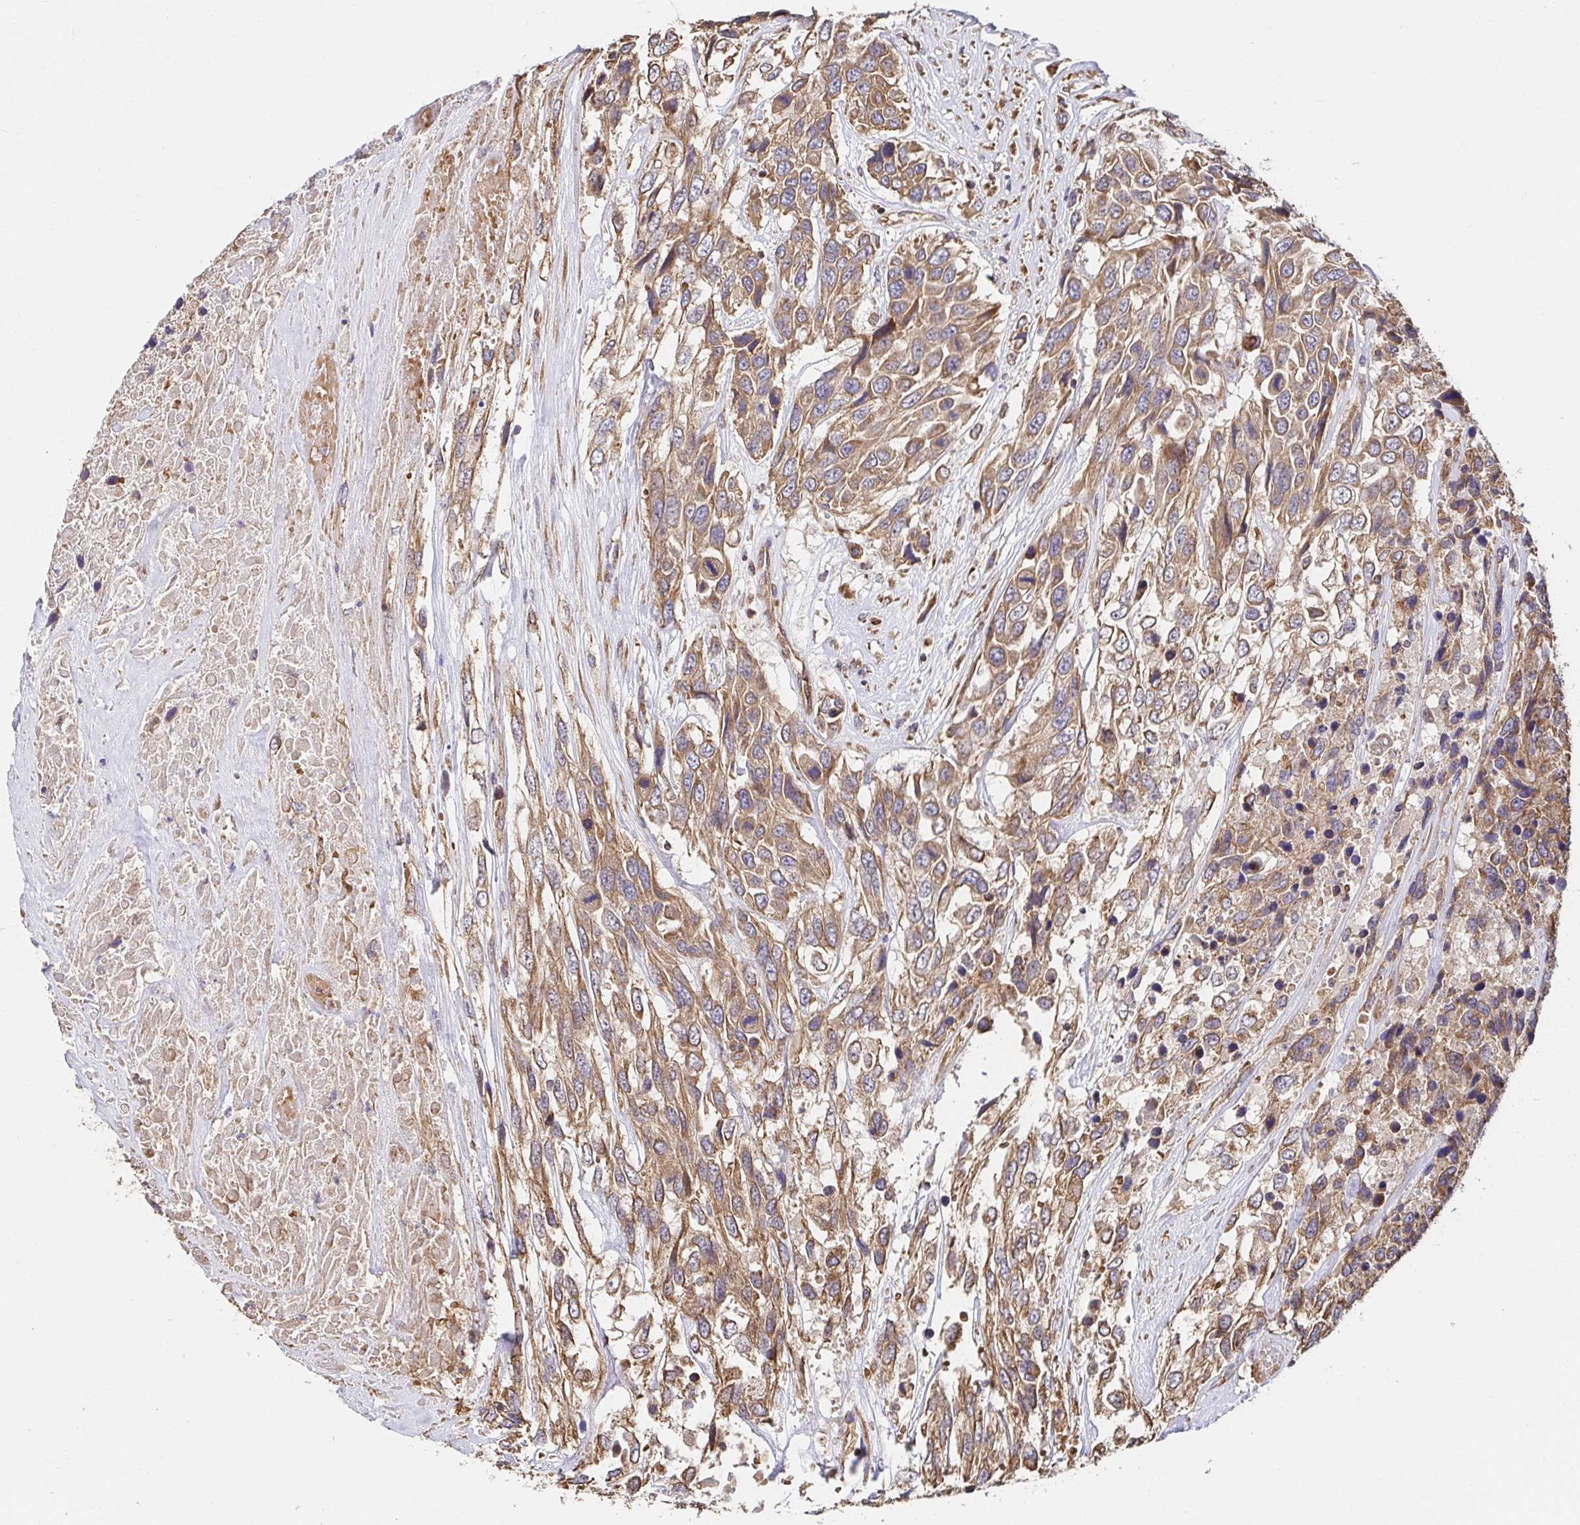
{"staining": {"intensity": "moderate", "quantity": ">75%", "location": "cytoplasmic/membranous"}, "tissue": "urothelial cancer", "cell_type": "Tumor cells", "image_type": "cancer", "snomed": [{"axis": "morphology", "description": "Urothelial carcinoma, High grade"}, {"axis": "topography", "description": "Urinary bladder"}], "caption": "Approximately >75% of tumor cells in human urothelial cancer reveal moderate cytoplasmic/membranous protein expression as visualized by brown immunohistochemical staining.", "gene": "APBB1", "patient": {"sex": "female", "age": 70}}